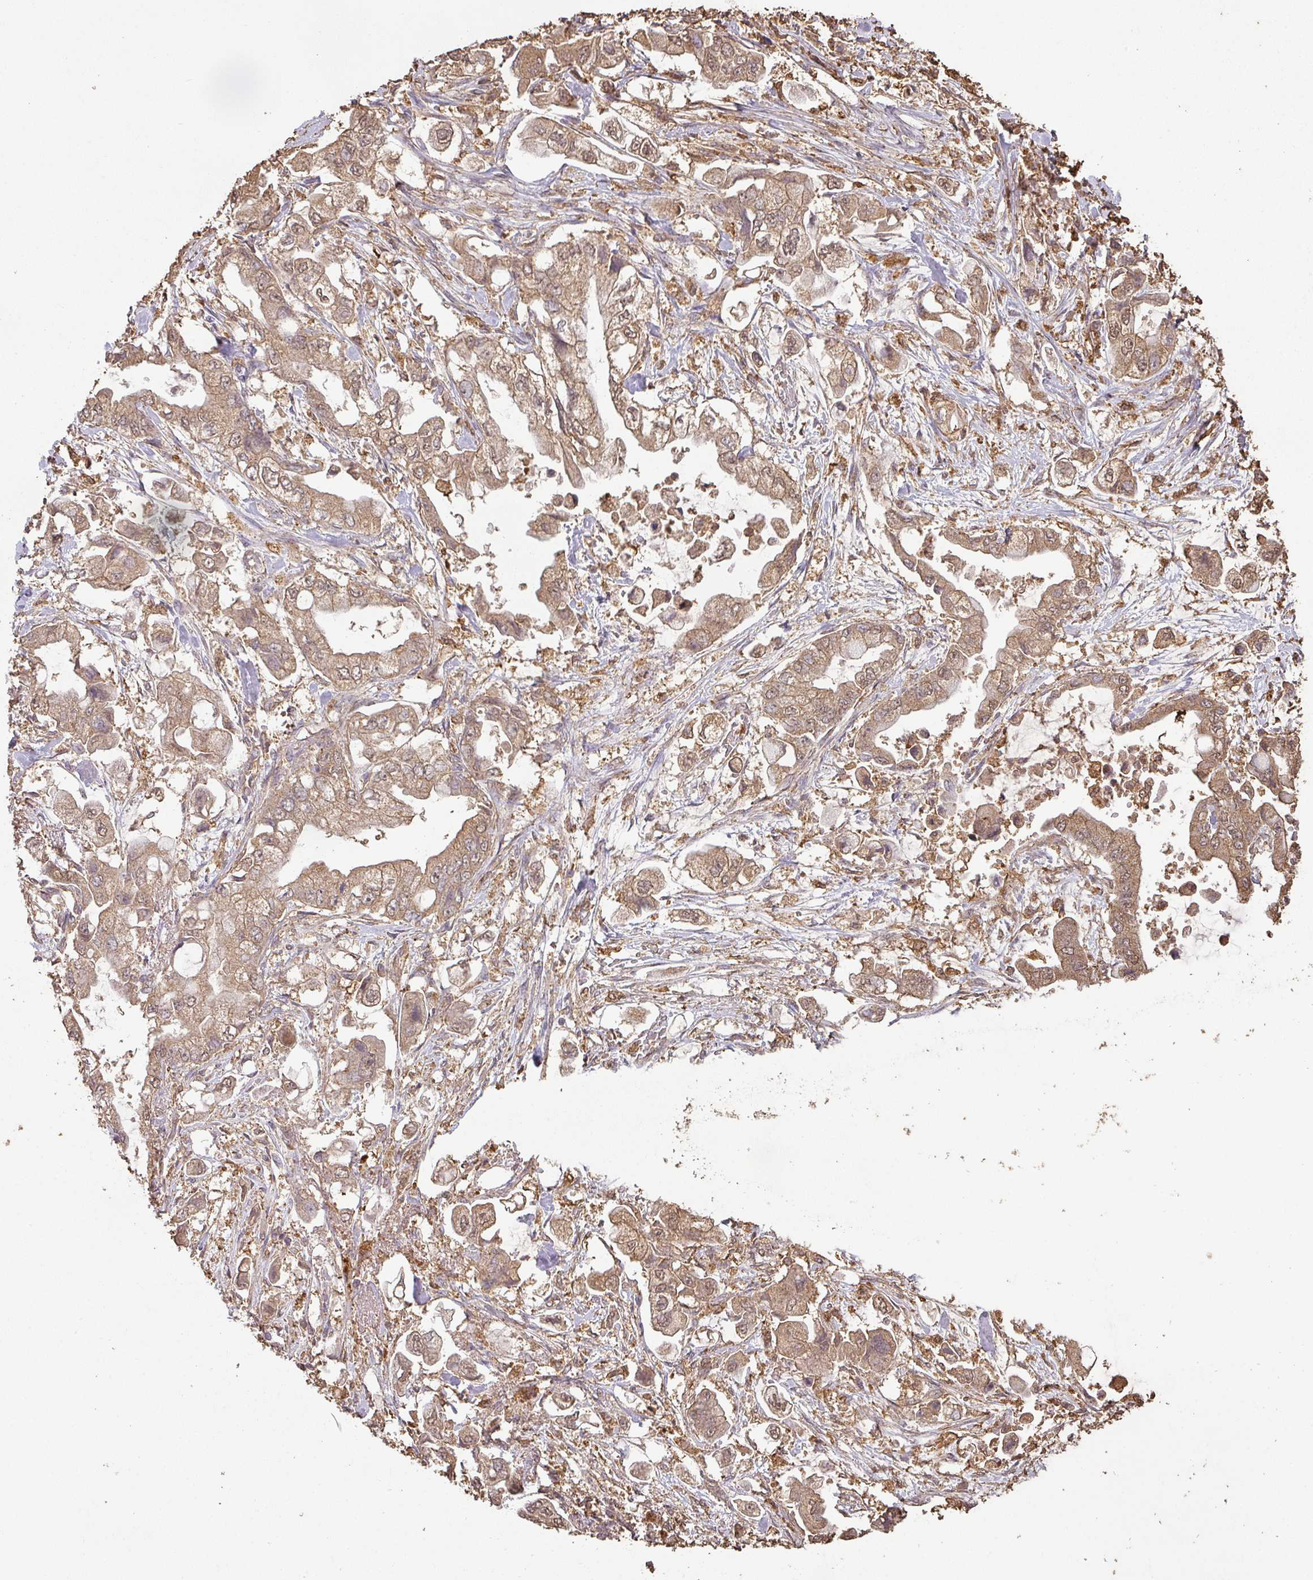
{"staining": {"intensity": "moderate", "quantity": ">75%", "location": "cytoplasmic/membranous"}, "tissue": "stomach cancer", "cell_type": "Tumor cells", "image_type": "cancer", "snomed": [{"axis": "morphology", "description": "Adenocarcinoma, NOS"}, {"axis": "topography", "description": "Stomach"}], "caption": "Protein expression analysis of human adenocarcinoma (stomach) reveals moderate cytoplasmic/membranous expression in approximately >75% of tumor cells.", "gene": "ATAT1", "patient": {"sex": "male", "age": 62}}